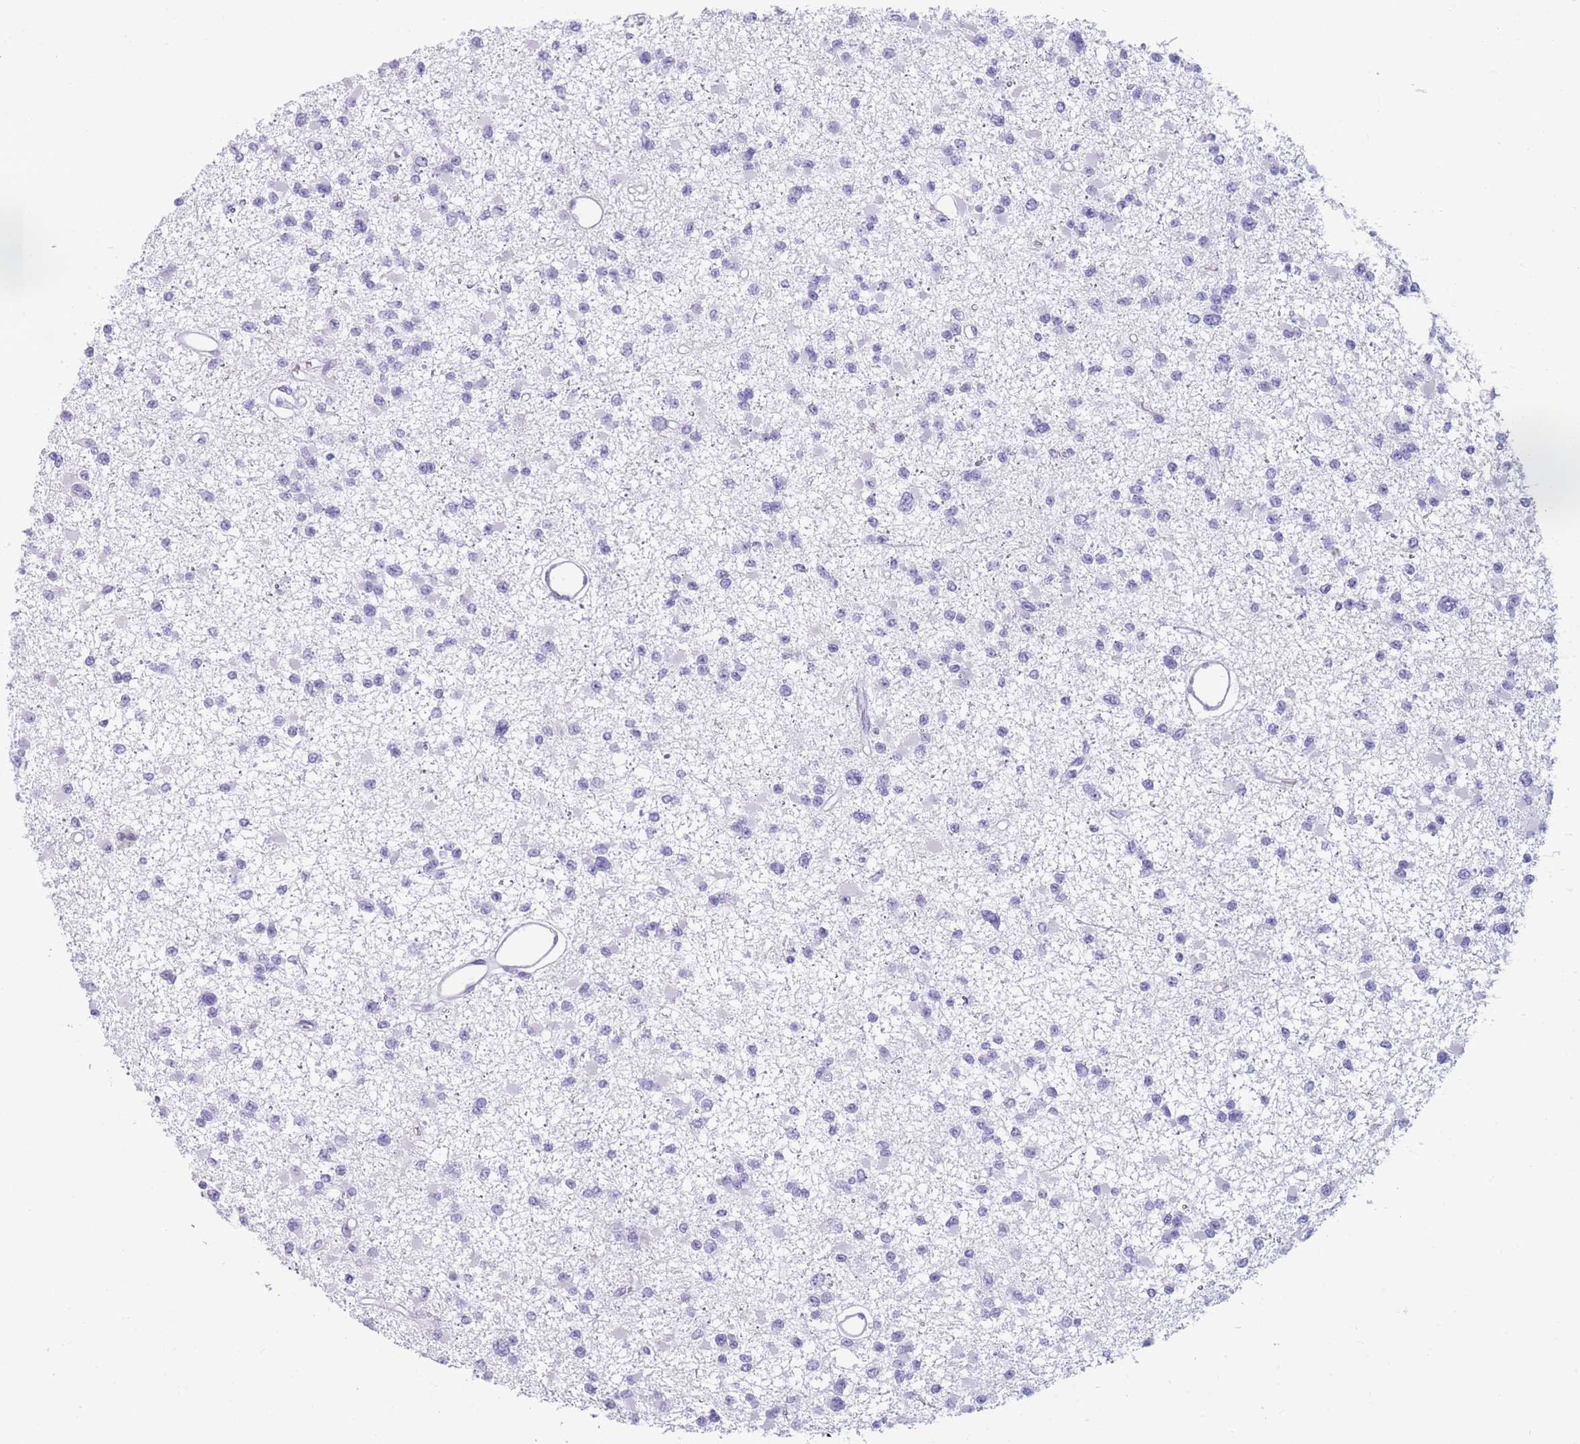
{"staining": {"intensity": "negative", "quantity": "none", "location": "none"}, "tissue": "glioma", "cell_type": "Tumor cells", "image_type": "cancer", "snomed": [{"axis": "morphology", "description": "Glioma, malignant, Low grade"}, {"axis": "topography", "description": "Brain"}], "caption": "Immunohistochemical staining of glioma demonstrates no significant staining in tumor cells.", "gene": "COL27A1", "patient": {"sex": "female", "age": 22}}